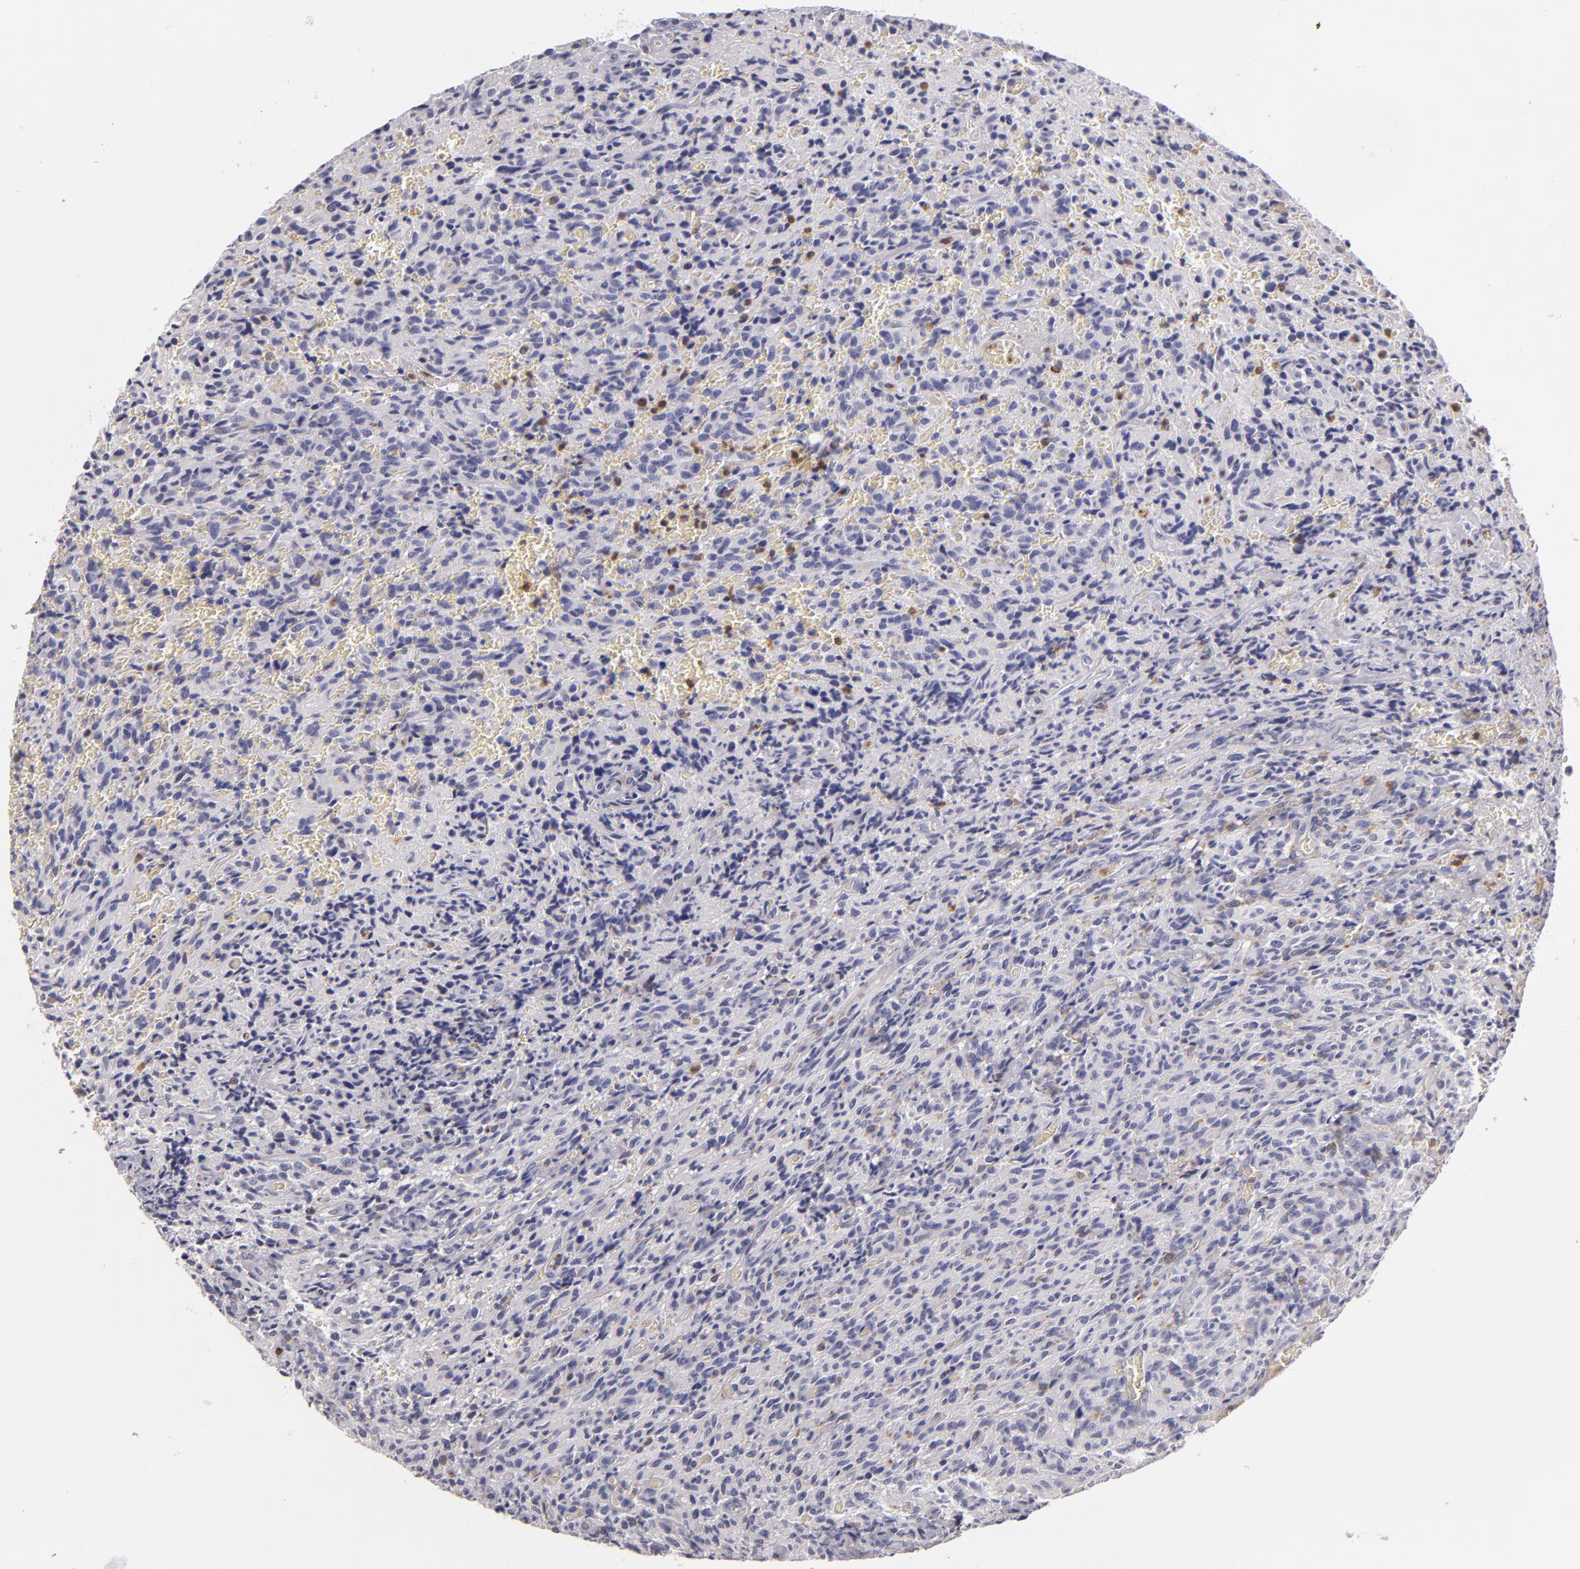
{"staining": {"intensity": "negative", "quantity": "none", "location": "none"}, "tissue": "glioma", "cell_type": "Tumor cells", "image_type": "cancer", "snomed": [{"axis": "morphology", "description": "Glioma, malignant, High grade"}, {"axis": "topography", "description": "Brain"}], "caption": "This is an immunohistochemistry image of human glioma. There is no expression in tumor cells.", "gene": "TLR8", "patient": {"sex": "male", "age": 56}}